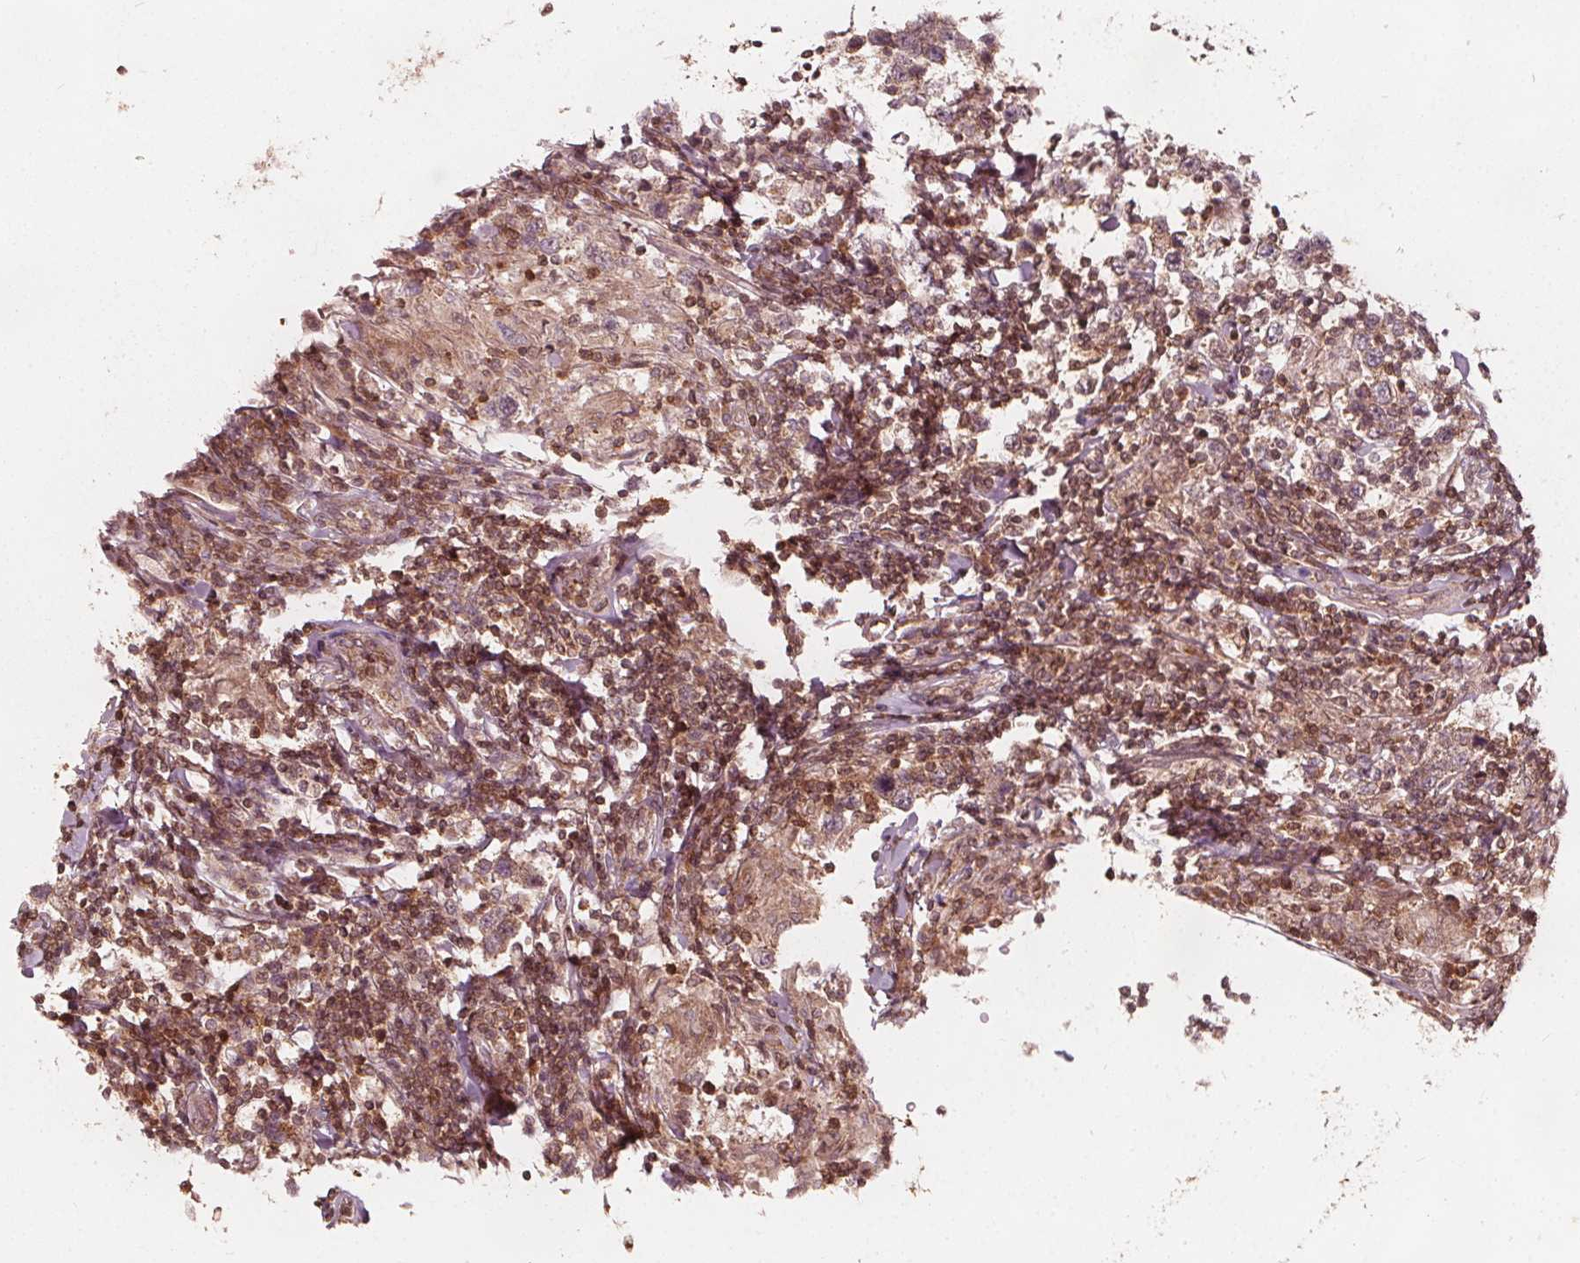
{"staining": {"intensity": "moderate", "quantity": ">75%", "location": "cytoplasmic/membranous"}, "tissue": "testis cancer", "cell_type": "Tumor cells", "image_type": "cancer", "snomed": [{"axis": "morphology", "description": "Seminoma, NOS"}, {"axis": "morphology", "description": "Carcinoma, Embryonal, NOS"}, {"axis": "topography", "description": "Testis"}], "caption": "Testis embryonal carcinoma tissue displays moderate cytoplasmic/membranous staining in about >75% of tumor cells, visualized by immunohistochemistry.", "gene": "AIP", "patient": {"sex": "male", "age": 41}}